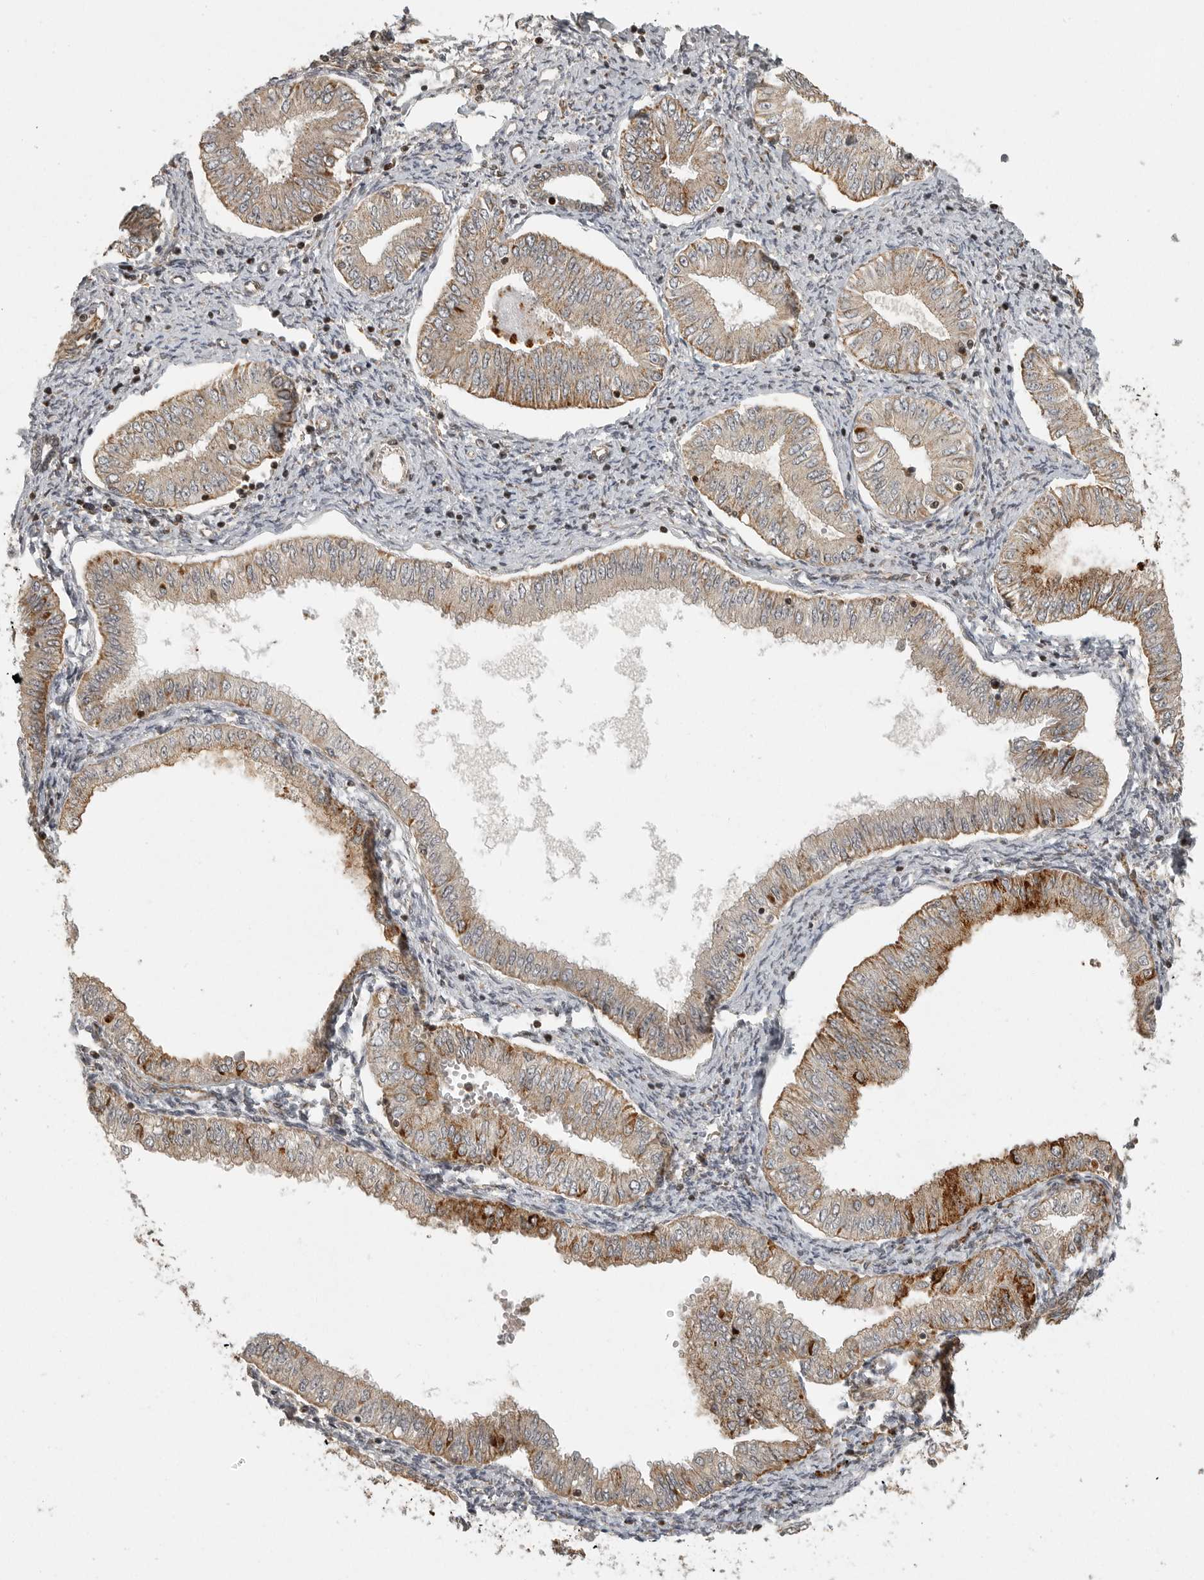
{"staining": {"intensity": "moderate", "quantity": ">75%", "location": "cytoplasmic/membranous"}, "tissue": "endometrial cancer", "cell_type": "Tumor cells", "image_type": "cancer", "snomed": [{"axis": "morphology", "description": "Normal tissue, NOS"}, {"axis": "morphology", "description": "Adenocarcinoma, NOS"}, {"axis": "topography", "description": "Endometrium"}], "caption": "Protein staining of adenocarcinoma (endometrial) tissue exhibits moderate cytoplasmic/membranous positivity in approximately >75% of tumor cells. Nuclei are stained in blue.", "gene": "NARS2", "patient": {"sex": "female", "age": 53}}